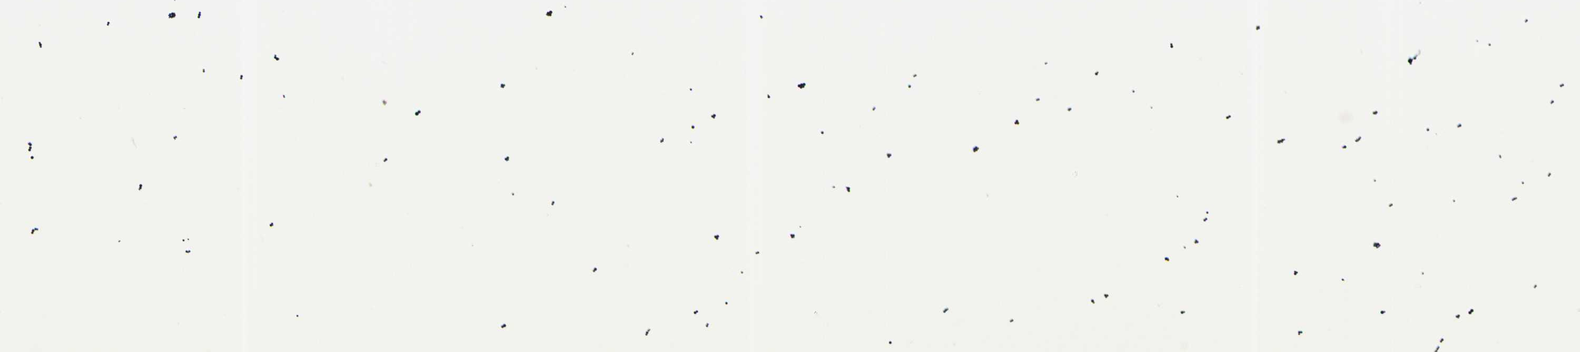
{"staining": {"intensity": "negative", "quantity": "none", "location": "none"}, "tissue": "adipose tissue", "cell_type": "Adipocytes", "image_type": "normal", "snomed": [{"axis": "morphology", "description": "Normal tissue, NOS"}, {"axis": "topography", "description": "Breast"}, {"axis": "topography", "description": "Adipose tissue"}], "caption": "Immunohistochemical staining of benign adipose tissue displays no significant positivity in adipocytes. Brightfield microscopy of immunohistochemistry (IHC) stained with DAB (brown) and hematoxylin (blue), captured at high magnification.", "gene": "VAPA", "patient": {"sex": "female", "age": 25}}